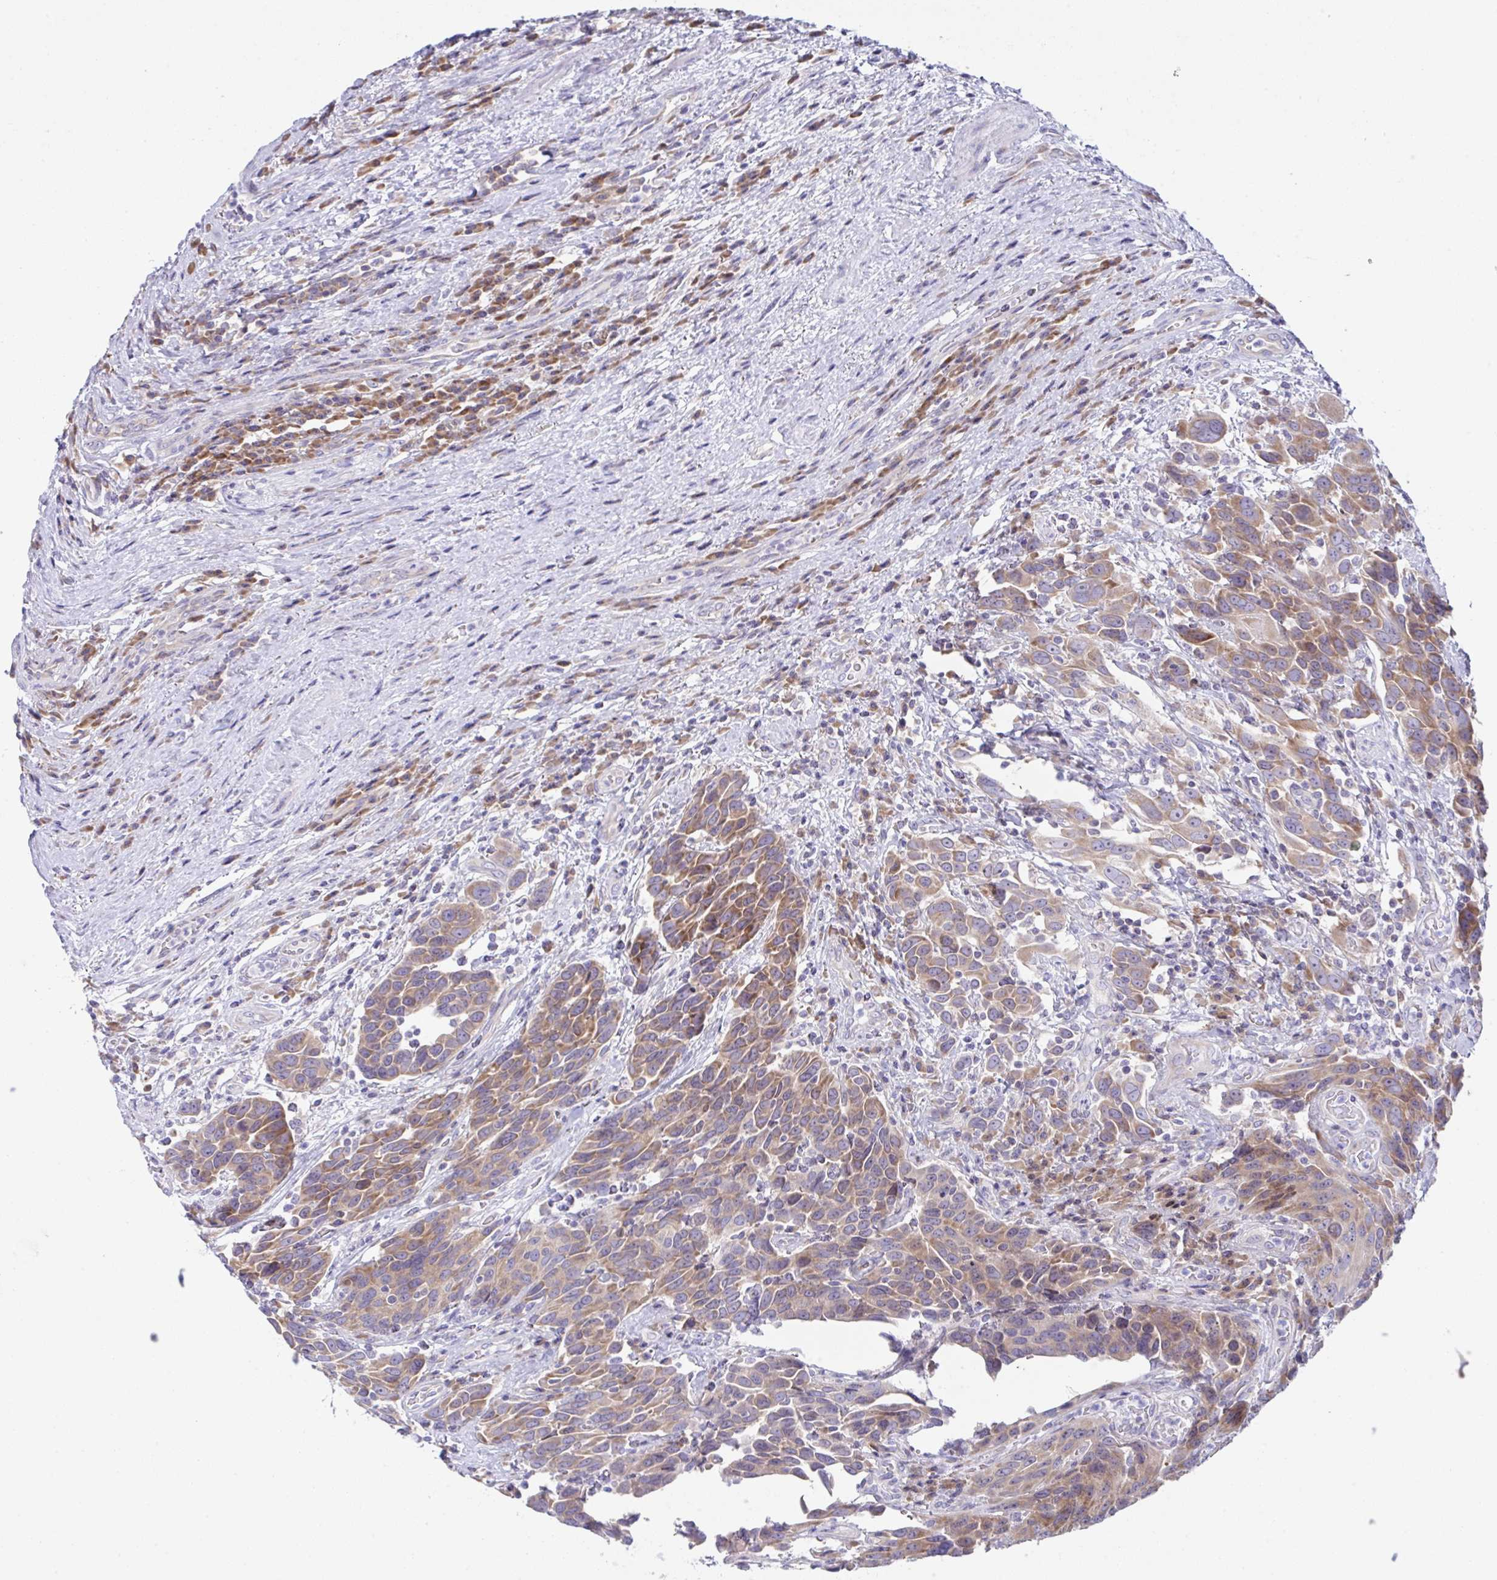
{"staining": {"intensity": "moderate", "quantity": "25%-75%", "location": "cytoplasmic/membranous"}, "tissue": "urothelial cancer", "cell_type": "Tumor cells", "image_type": "cancer", "snomed": [{"axis": "morphology", "description": "Urothelial carcinoma, High grade"}, {"axis": "topography", "description": "Urinary bladder"}], "caption": "Immunohistochemical staining of high-grade urothelial carcinoma displays moderate cytoplasmic/membranous protein staining in about 25%-75% of tumor cells.", "gene": "FAU", "patient": {"sex": "female", "age": 70}}